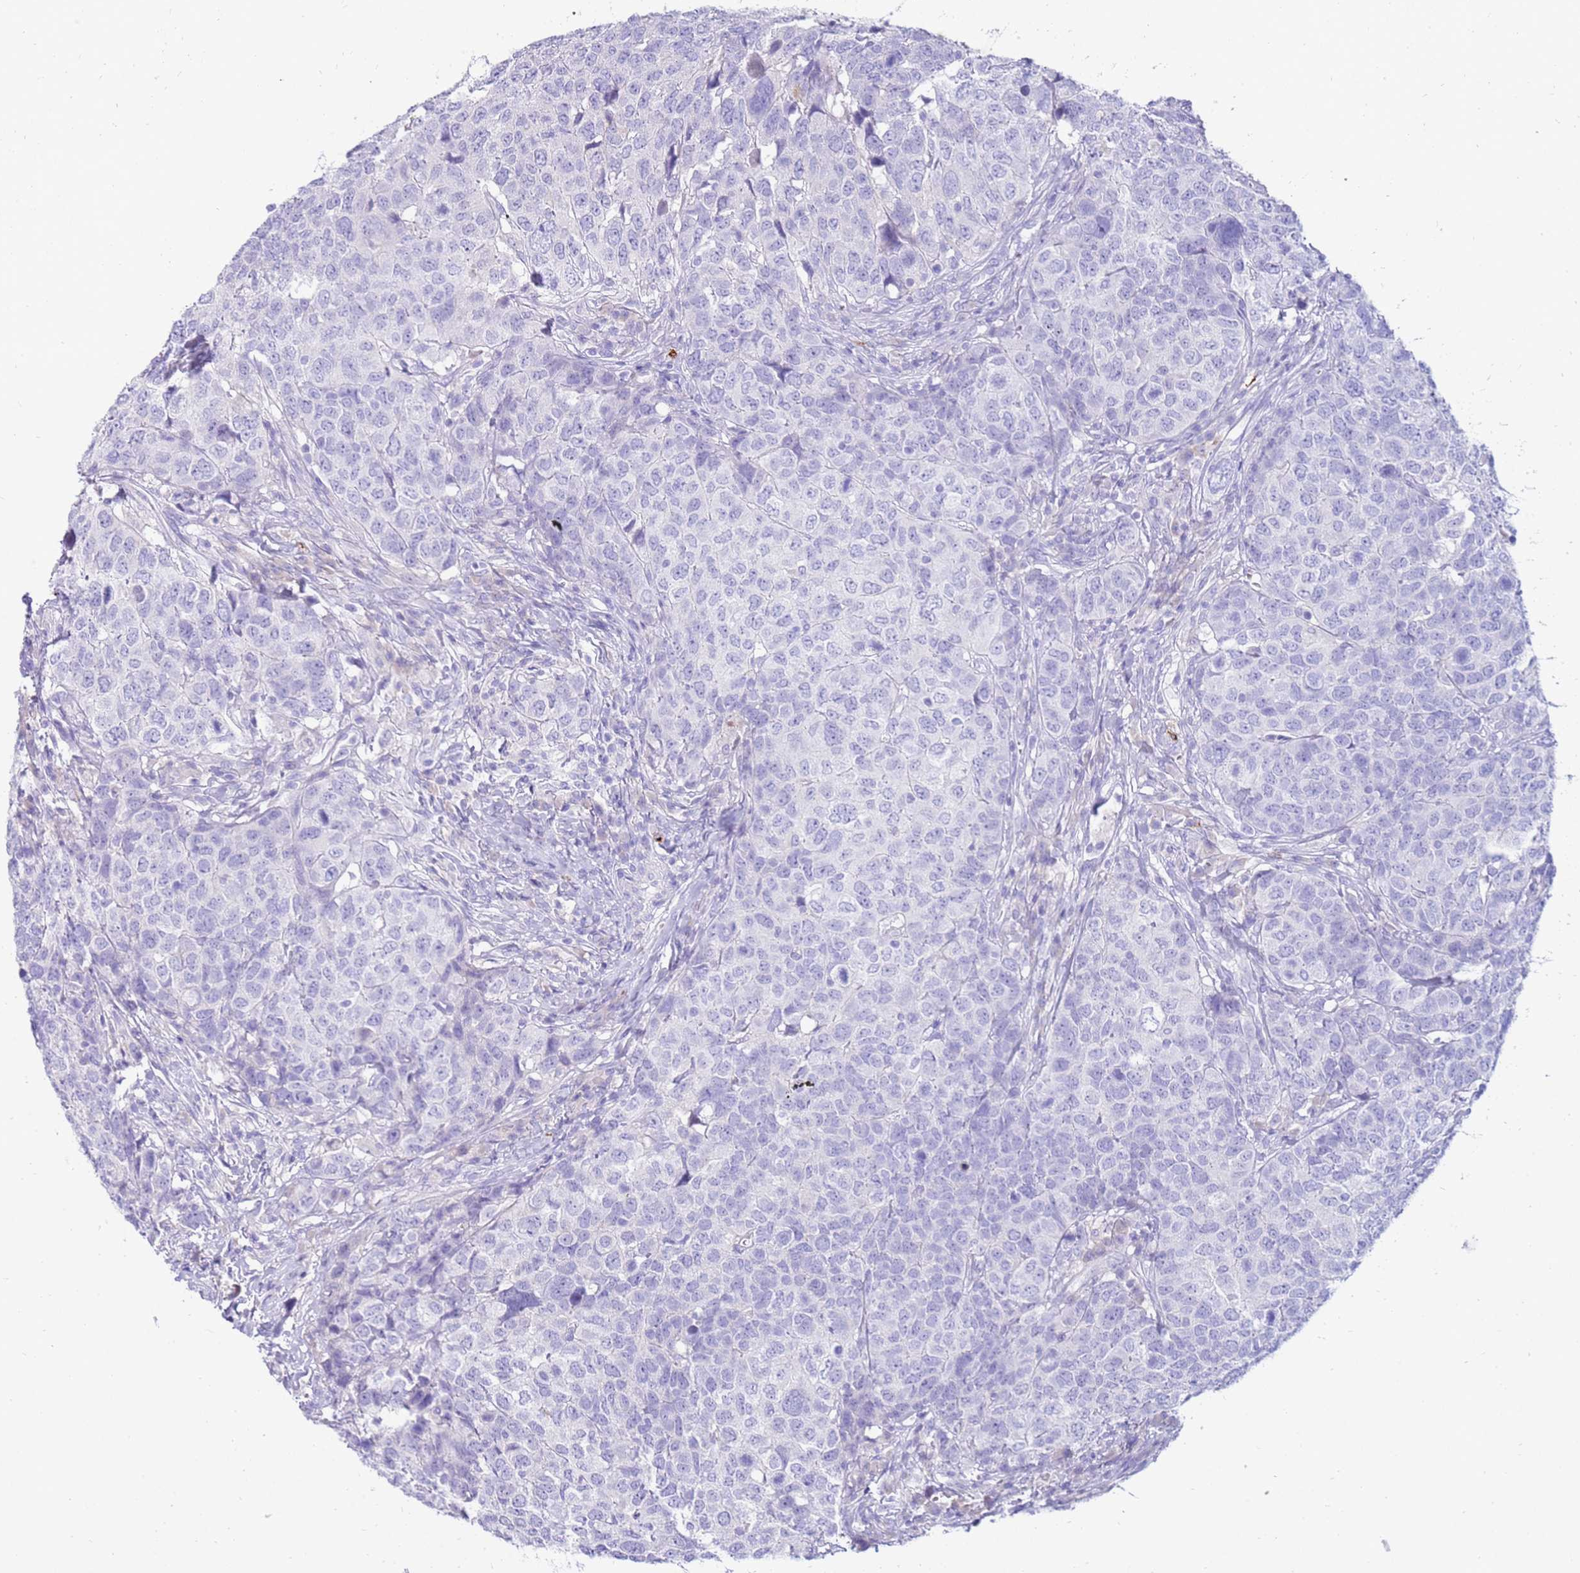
{"staining": {"intensity": "negative", "quantity": "none", "location": "none"}, "tissue": "head and neck cancer", "cell_type": "Tumor cells", "image_type": "cancer", "snomed": [{"axis": "morphology", "description": "Squamous cell carcinoma, NOS"}, {"axis": "topography", "description": "Head-Neck"}], "caption": "Human head and neck squamous cell carcinoma stained for a protein using immunohistochemistry displays no positivity in tumor cells.", "gene": "EVPLL", "patient": {"sex": "male", "age": 66}}